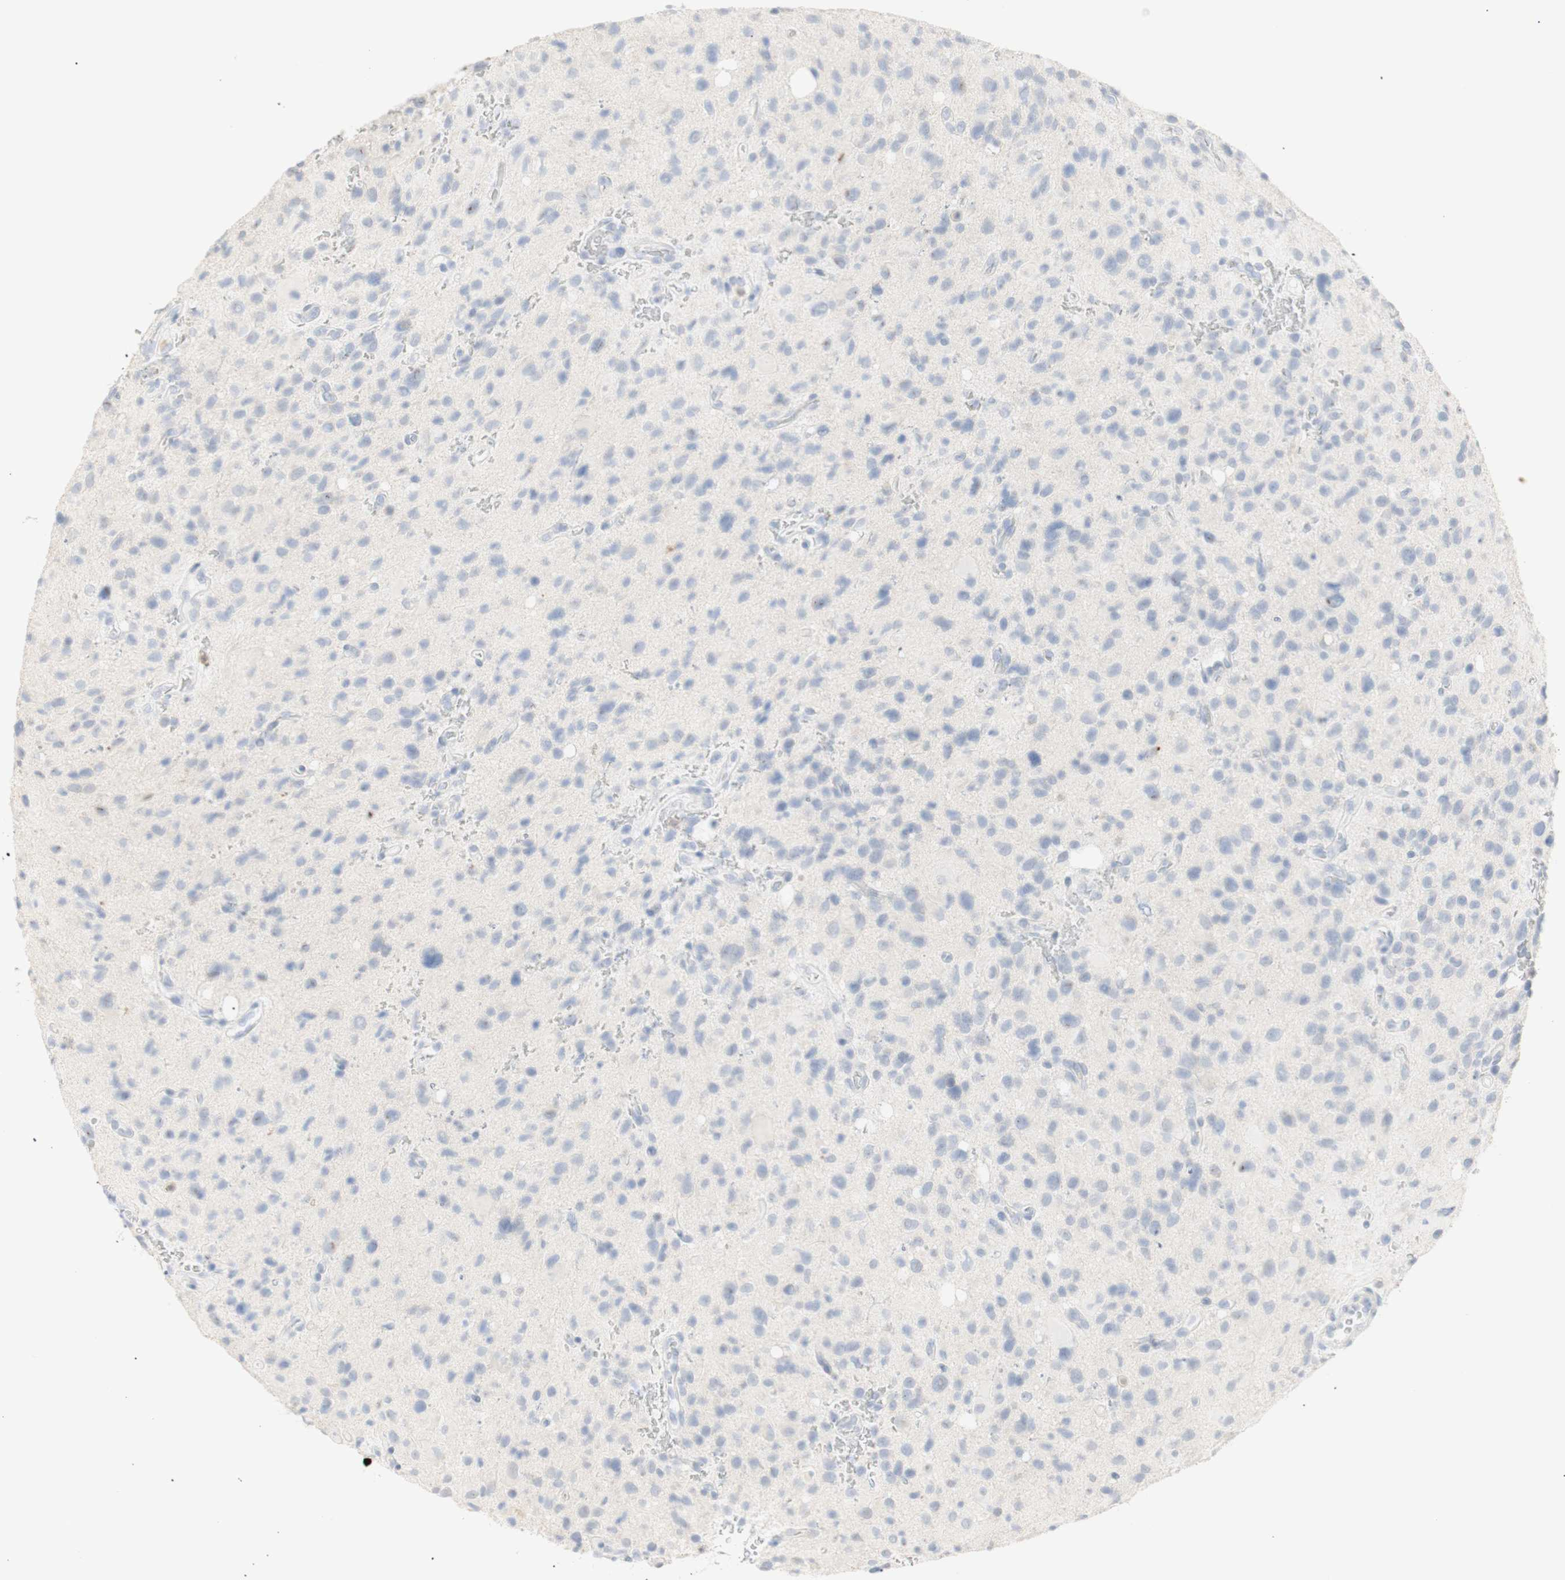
{"staining": {"intensity": "negative", "quantity": "none", "location": "none"}, "tissue": "glioma", "cell_type": "Tumor cells", "image_type": "cancer", "snomed": [{"axis": "morphology", "description": "Glioma, malignant, High grade"}, {"axis": "topography", "description": "Brain"}], "caption": "Tumor cells show no significant staining in glioma.", "gene": "B4GALNT3", "patient": {"sex": "male", "age": 48}}